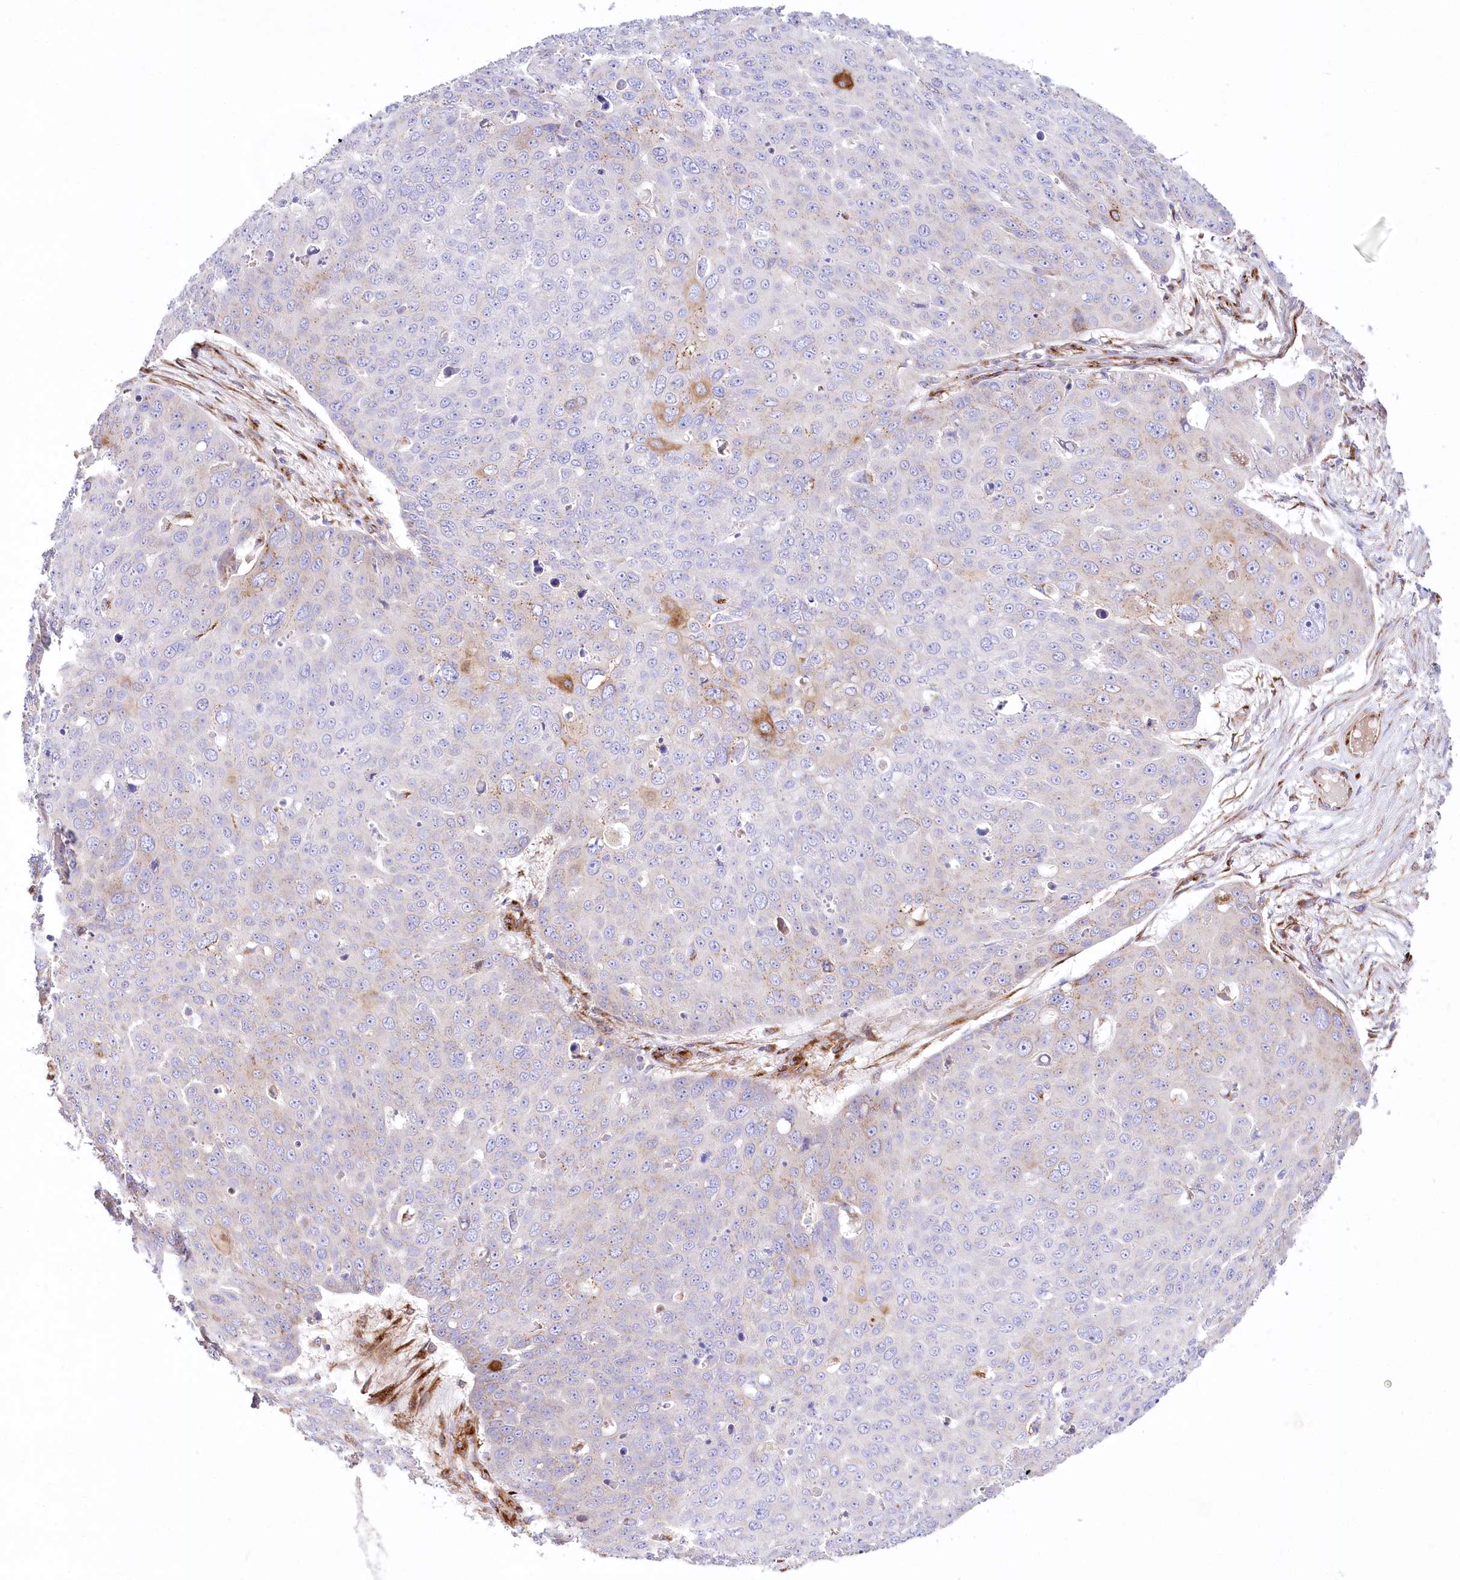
{"staining": {"intensity": "moderate", "quantity": "<25%", "location": "cytoplasmic/membranous"}, "tissue": "skin cancer", "cell_type": "Tumor cells", "image_type": "cancer", "snomed": [{"axis": "morphology", "description": "Squamous cell carcinoma, NOS"}, {"axis": "topography", "description": "Skin"}], "caption": "IHC of skin cancer demonstrates low levels of moderate cytoplasmic/membranous expression in about <25% of tumor cells.", "gene": "ABRAXAS2", "patient": {"sex": "male", "age": 71}}